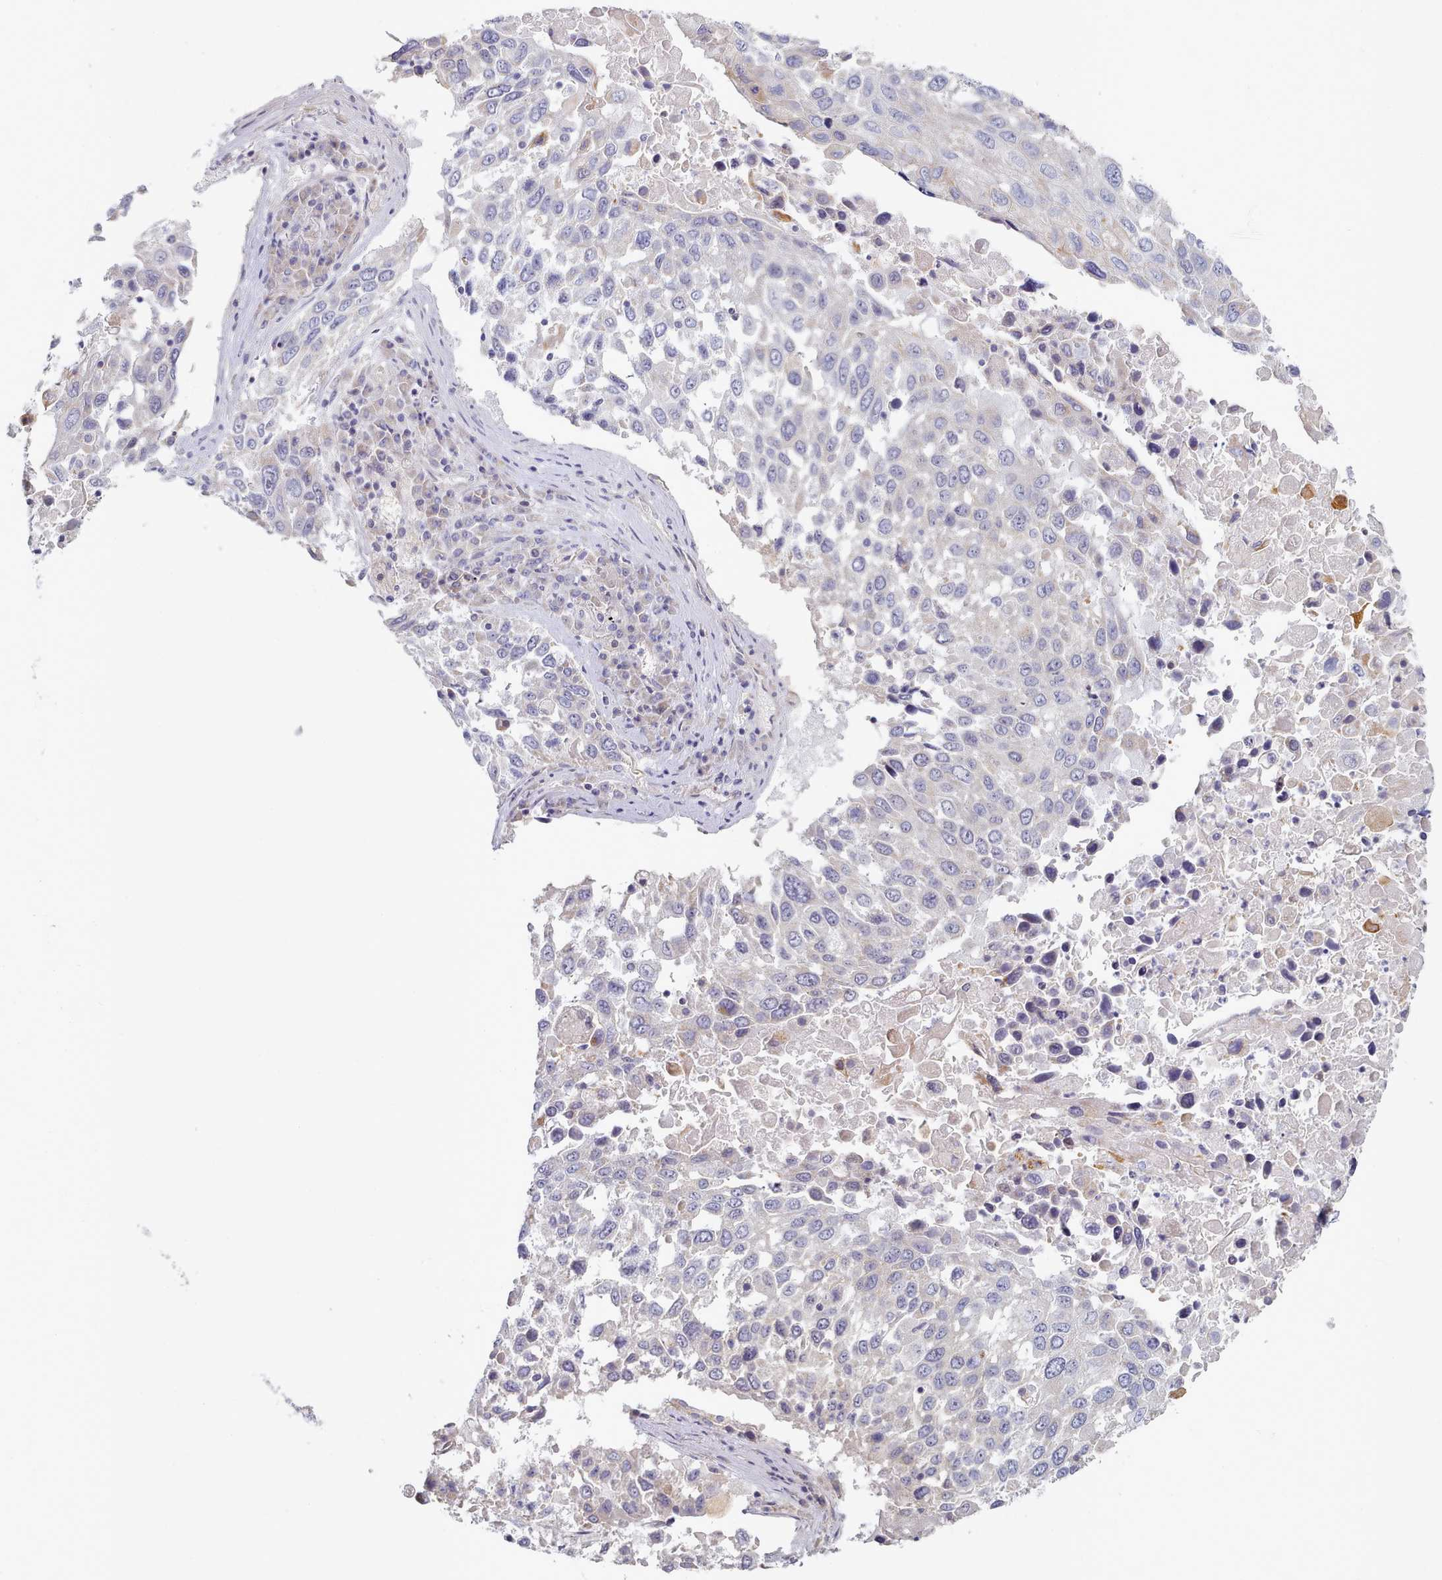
{"staining": {"intensity": "negative", "quantity": "none", "location": "none"}, "tissue": "lung cancer", "cell_type": "Tumor cells", "image_type": "cancer", "snomed": [{"axis": "morphology", "description": "Squamous cell carcinoma, NOS"}, {"axis": "topography", "description": "Lung"}], "caption": "The immunohistochemistry histopathology image has no significant expression in tumor cells of lung cancer (squamous cell carcinoma) tissue.", "gene": "TYW1B", "patient": {"sex": "male", "age": 65}}